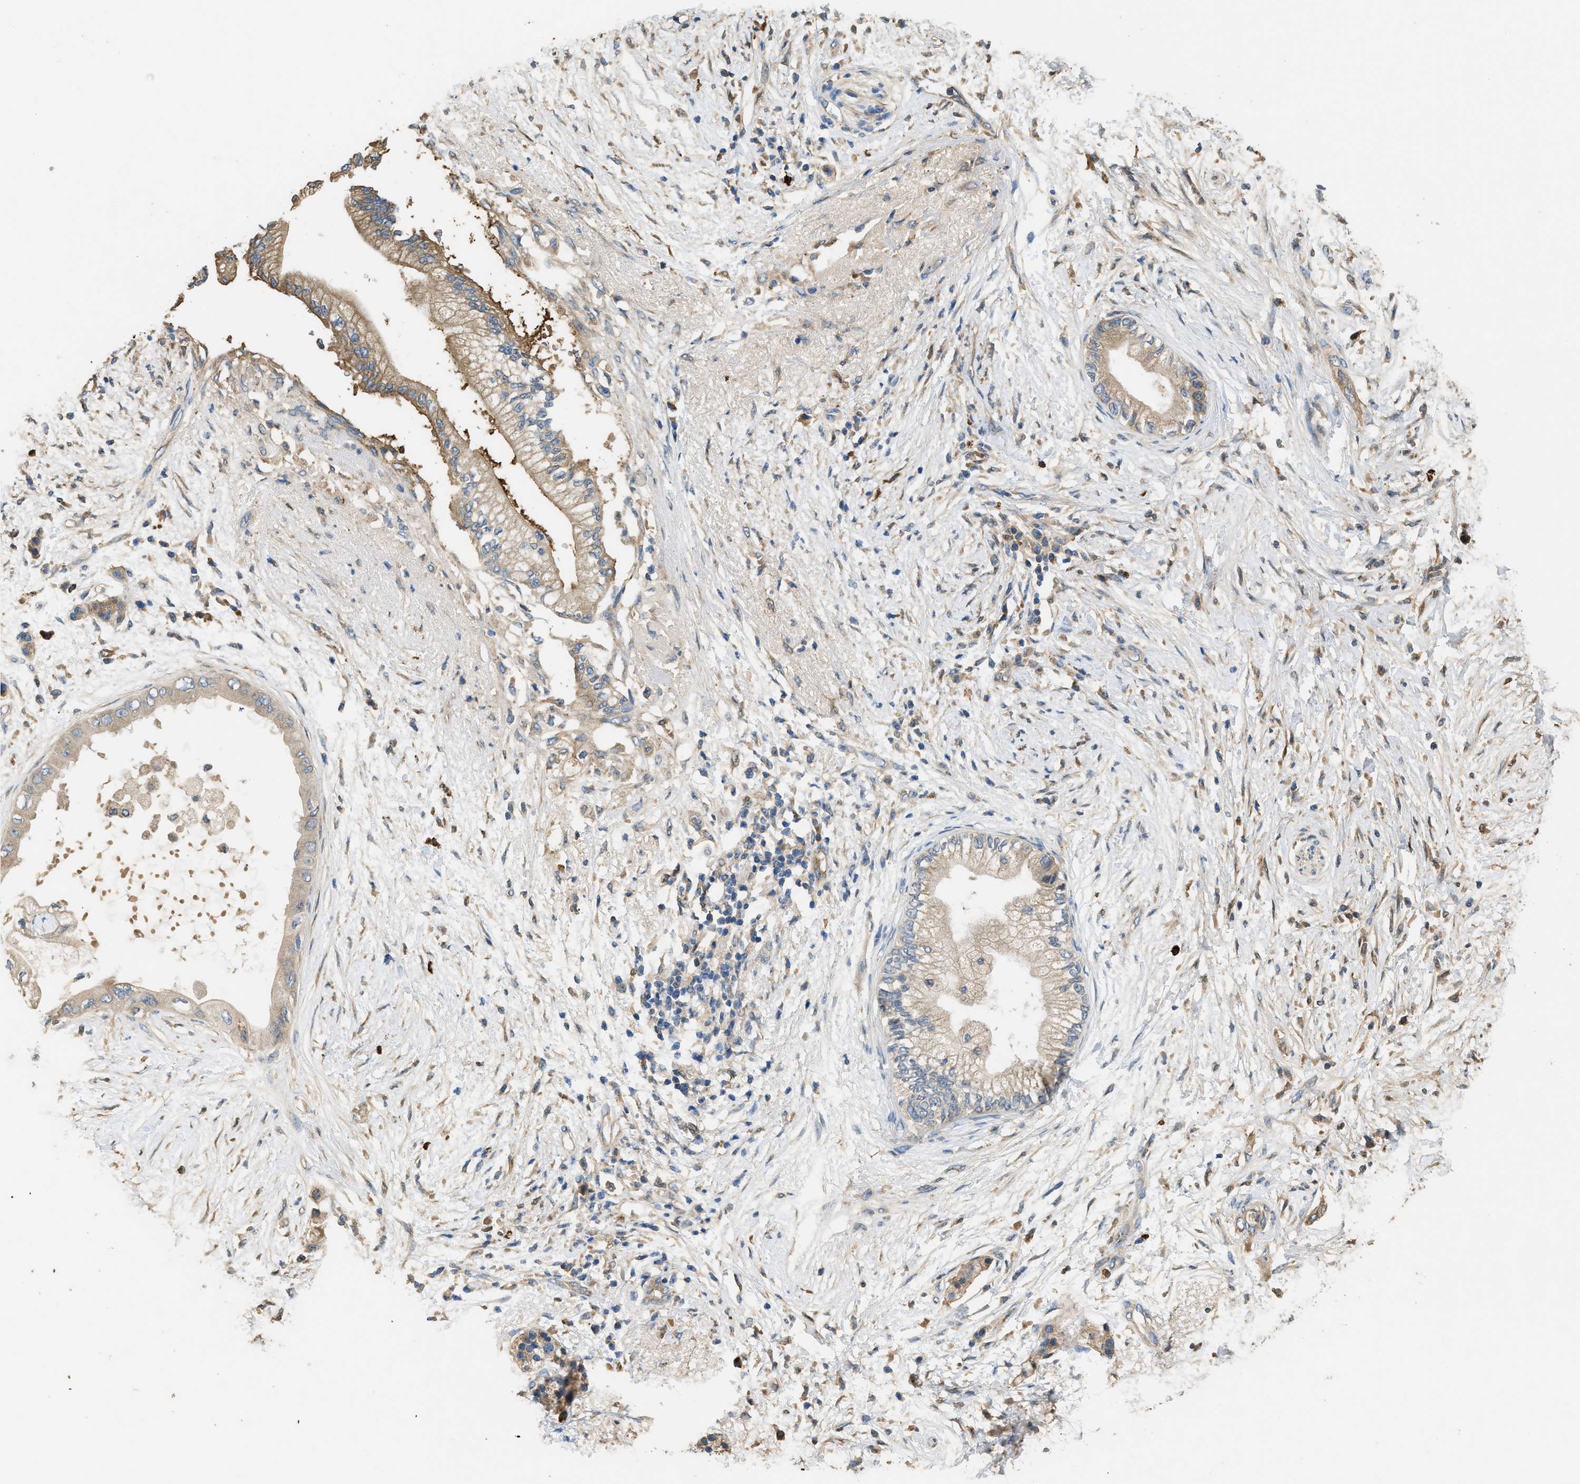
{"staining": {"intensity": "weak", "quantity": "25%-75%", "location": "cytoplasmic/membranous"}, "tissue": "pancreatic cancer", "cell_type": "Tumor cells", "image_type": "cancer", "snomed": [{"axis": "morphology", "description": "Normal tissue, NOS"}, {"axis": "morphology", "description": "Adenocarcinoma, NOS"}, {"axis": "topography", "description": "Pancreas"}, {"axis": "topography", "description": "Duodenum"}], "caption": "Pancreatic cancer (adenocarcinoma) tissue exhibits weak cytoplasmic/membranous staining in about 25%-75% of tumor cells", "gene": "RIPK2", "patient": {"sex": "female", "age": 60}}